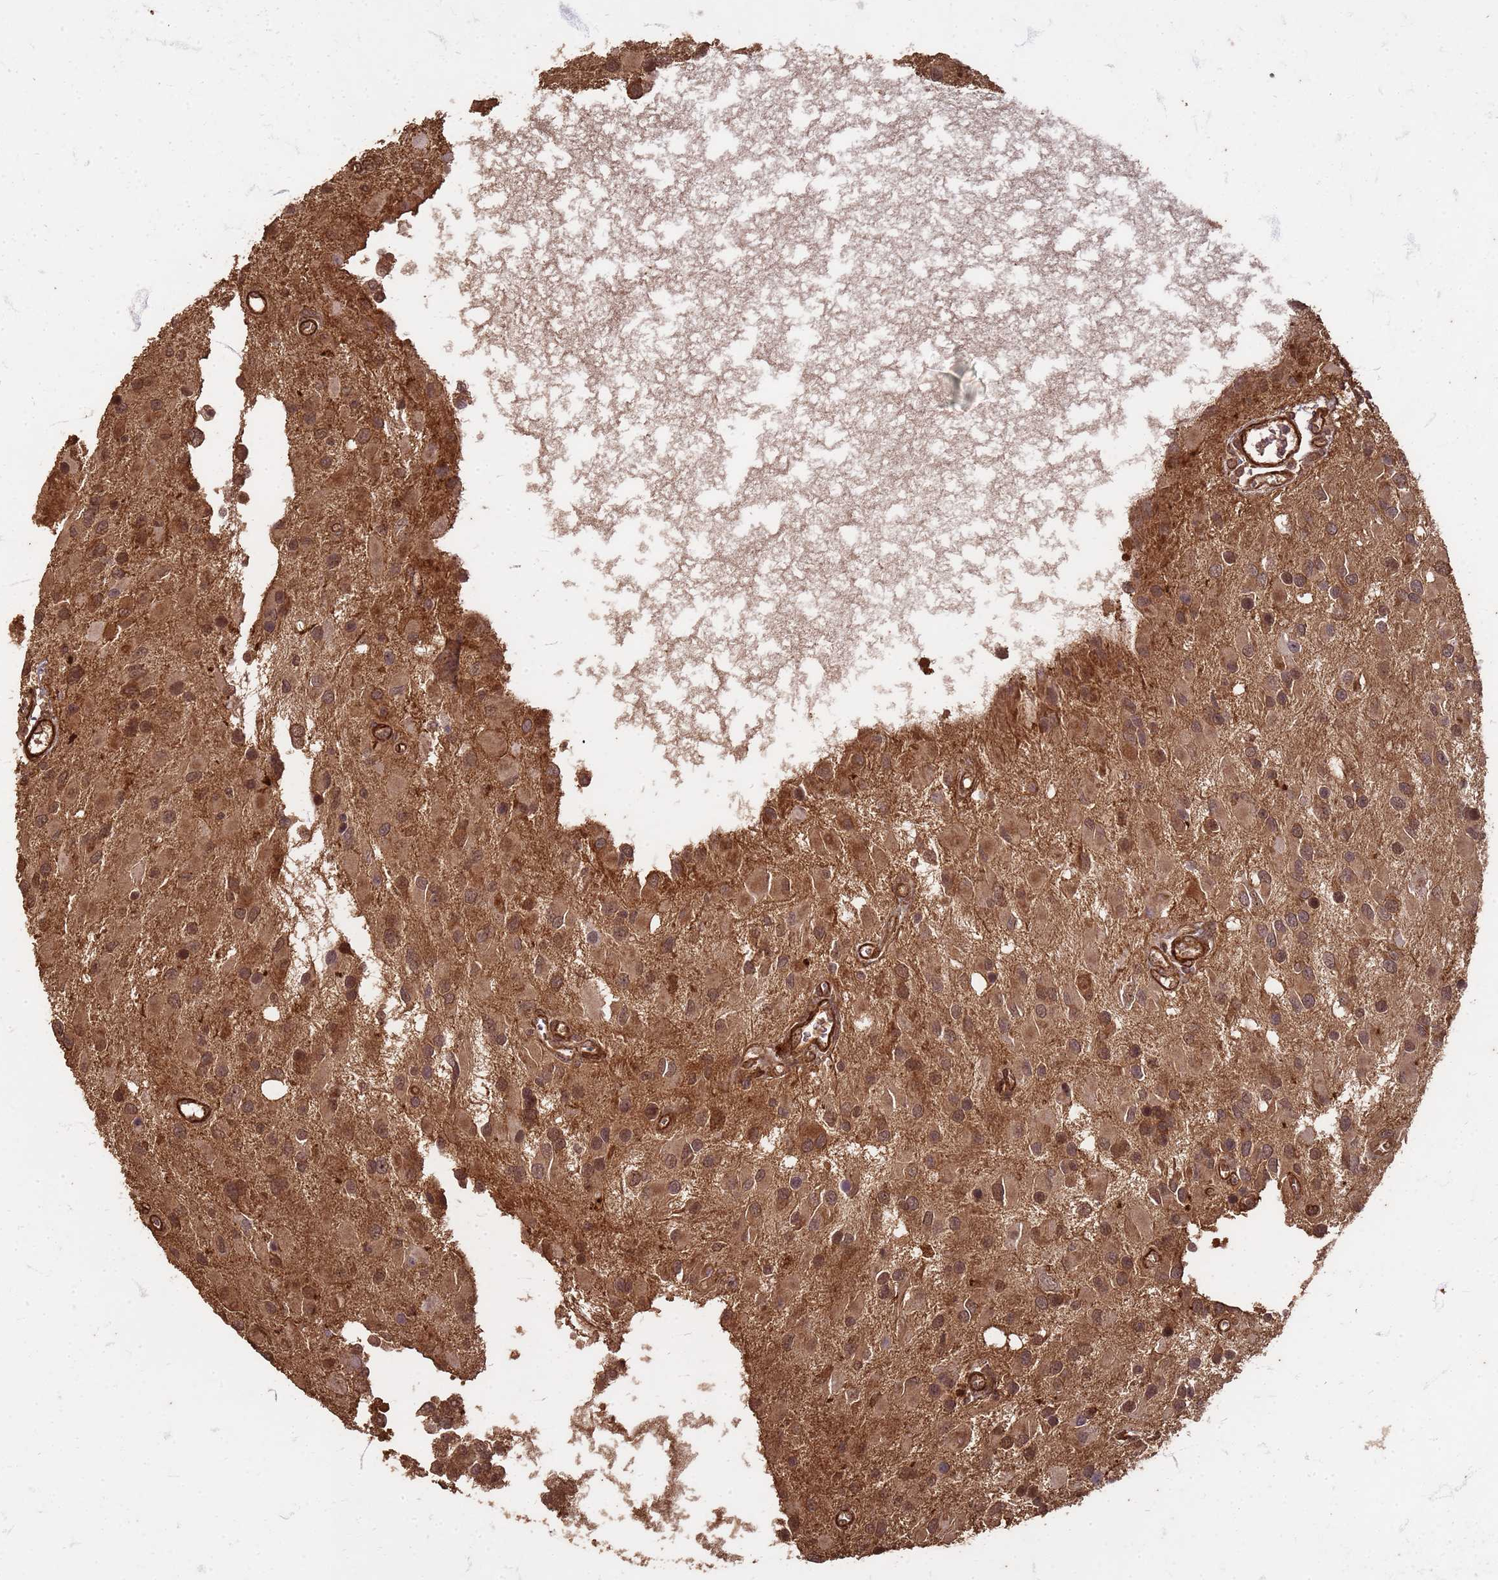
{"staining": {"intensity": "moderate", "quantity": ">75%", "location": "cytoplasmic/membranous,nuclear"}, "tissue": "glioma", "cell_type": "Tumor cells", "image_type": "cancer", "snomed": [{"axis": "morphology", "description": "Glioma, malignant, High grade"}, {"axis": "topography", "description": "Brain"}], "caption": "This micrograph displays glioma stained with IHC to label a protein in brown. The cytoplasmic/membranous and nuclear of tumor cells show moderate positivity for the protein. Nuclei are counter-stained blue.", "gene": "KIF26A", "patient": {"sex": "male", "age": 53}}